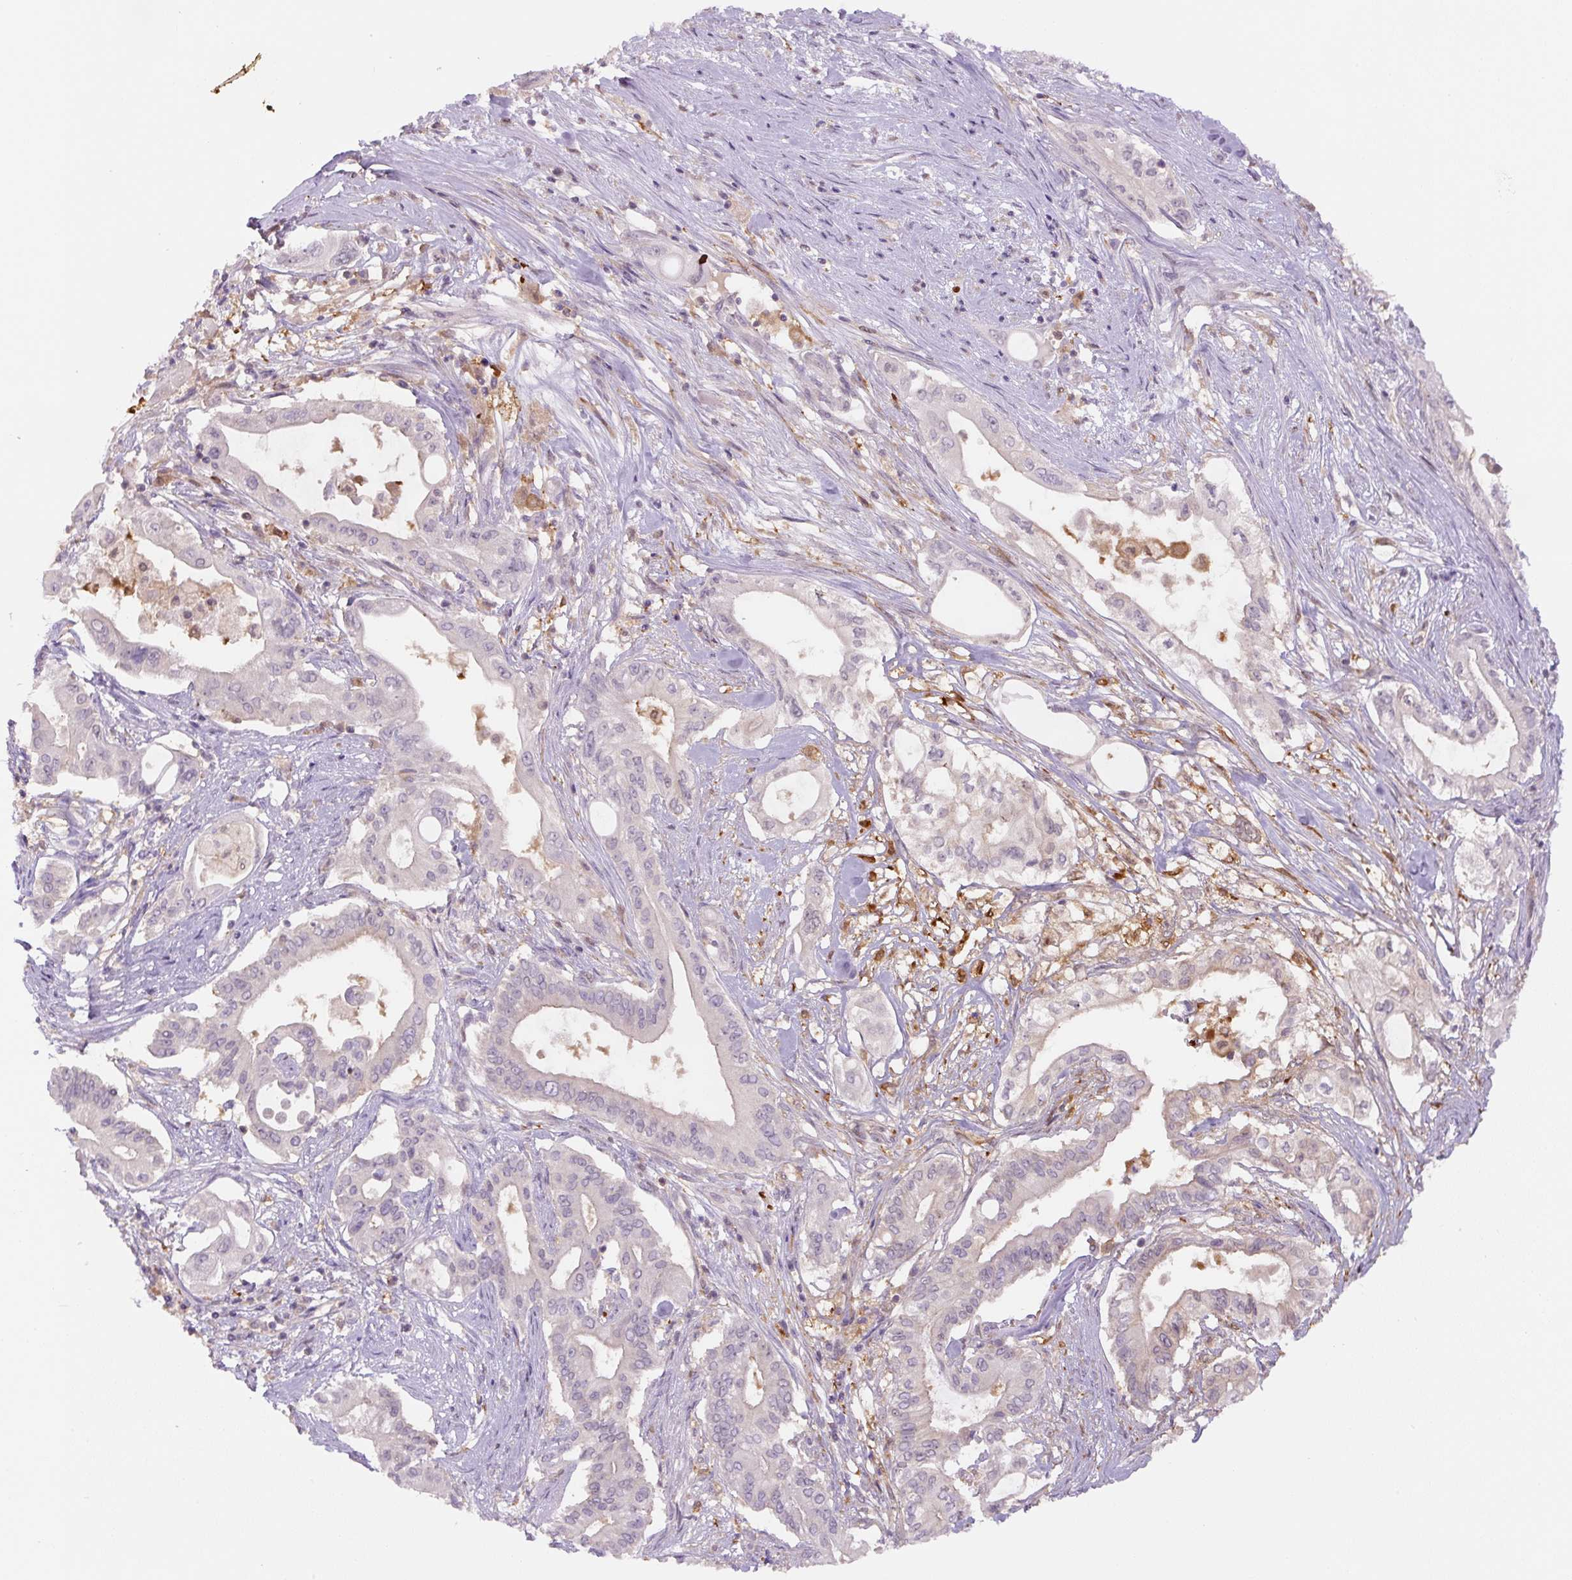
{"staining": {"intensity": "negative", "quantity": "none", "location": "none"}, "tissue": "pancreatic cancer", "cell_type": "Tumor cells", "image_type": "cancer", "snomed": [{"axis": "morphology", "description": "Adenocarcinoma, NOS"}, {"axis": "topography", "description": "Pancreas"}], "caption": "Histopathology image shows no significant protein staining in tumor cells of adenocarcinoma (pancreatic).", "gene": "SPSB2", "patient": {"sex": "female", "age": 68}}